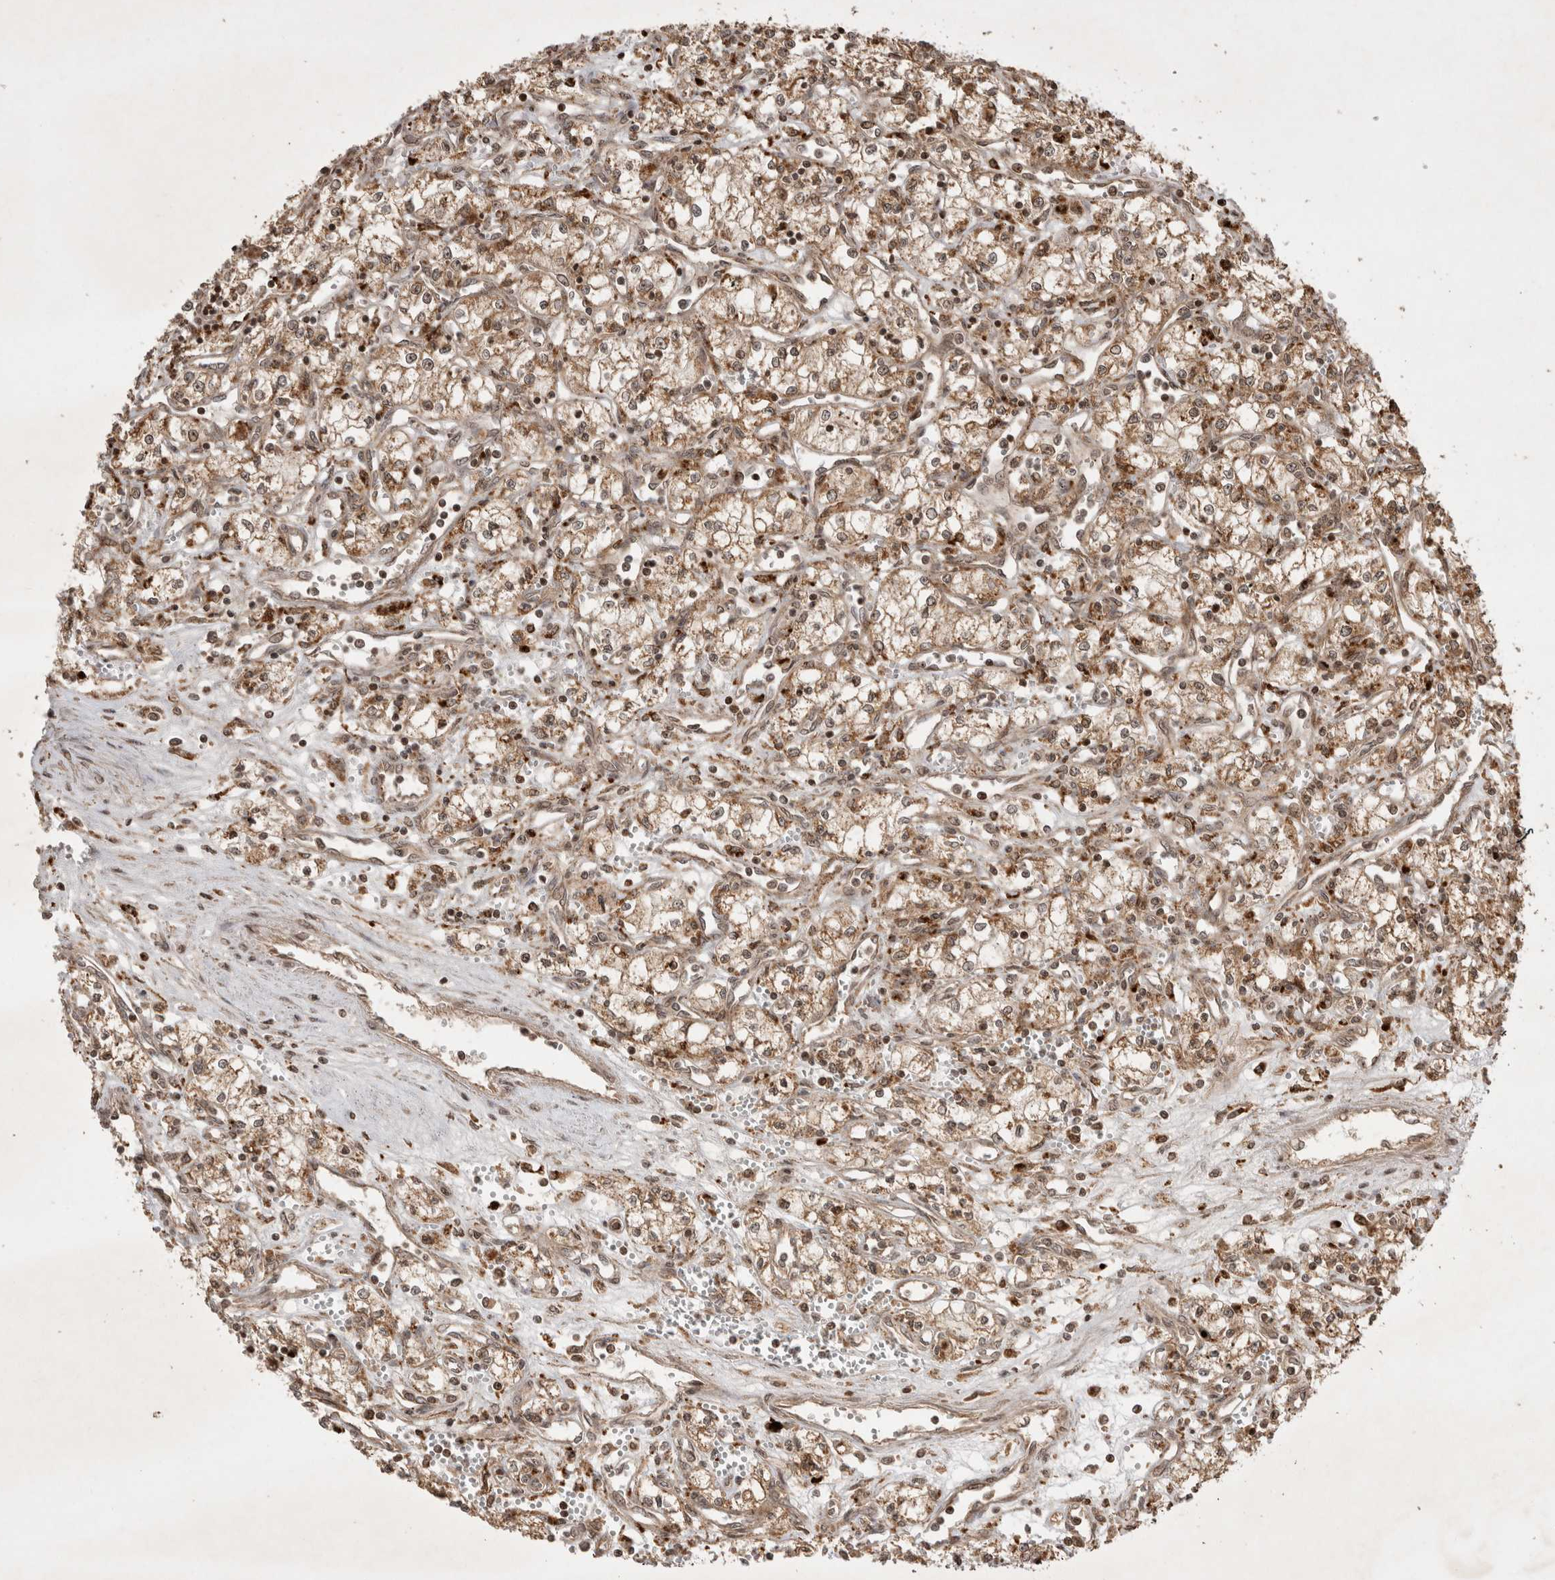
{"staining": {"intensity": "moderate", "quantity": "25%-75%", "location": "cytoplasmic/membranous"}, "tissue": "renal cancer", "cell_type": "Tumor cells", "image_type": "cancer", "snomed": [{"axis": "morphology", "description": "Adenocarcinoma, NOS"}, {"axis": "topography", "description": "Kidney"}], "caption": "Adenocarcinoma (renal) was stained to show a protein in brown. There is medium levels of moderate cytoplasmic/membranous expression in about 25%-75% of tumor cells.", "gene": "FAM221A", "patient": {"sex": "male", "age": 59}}